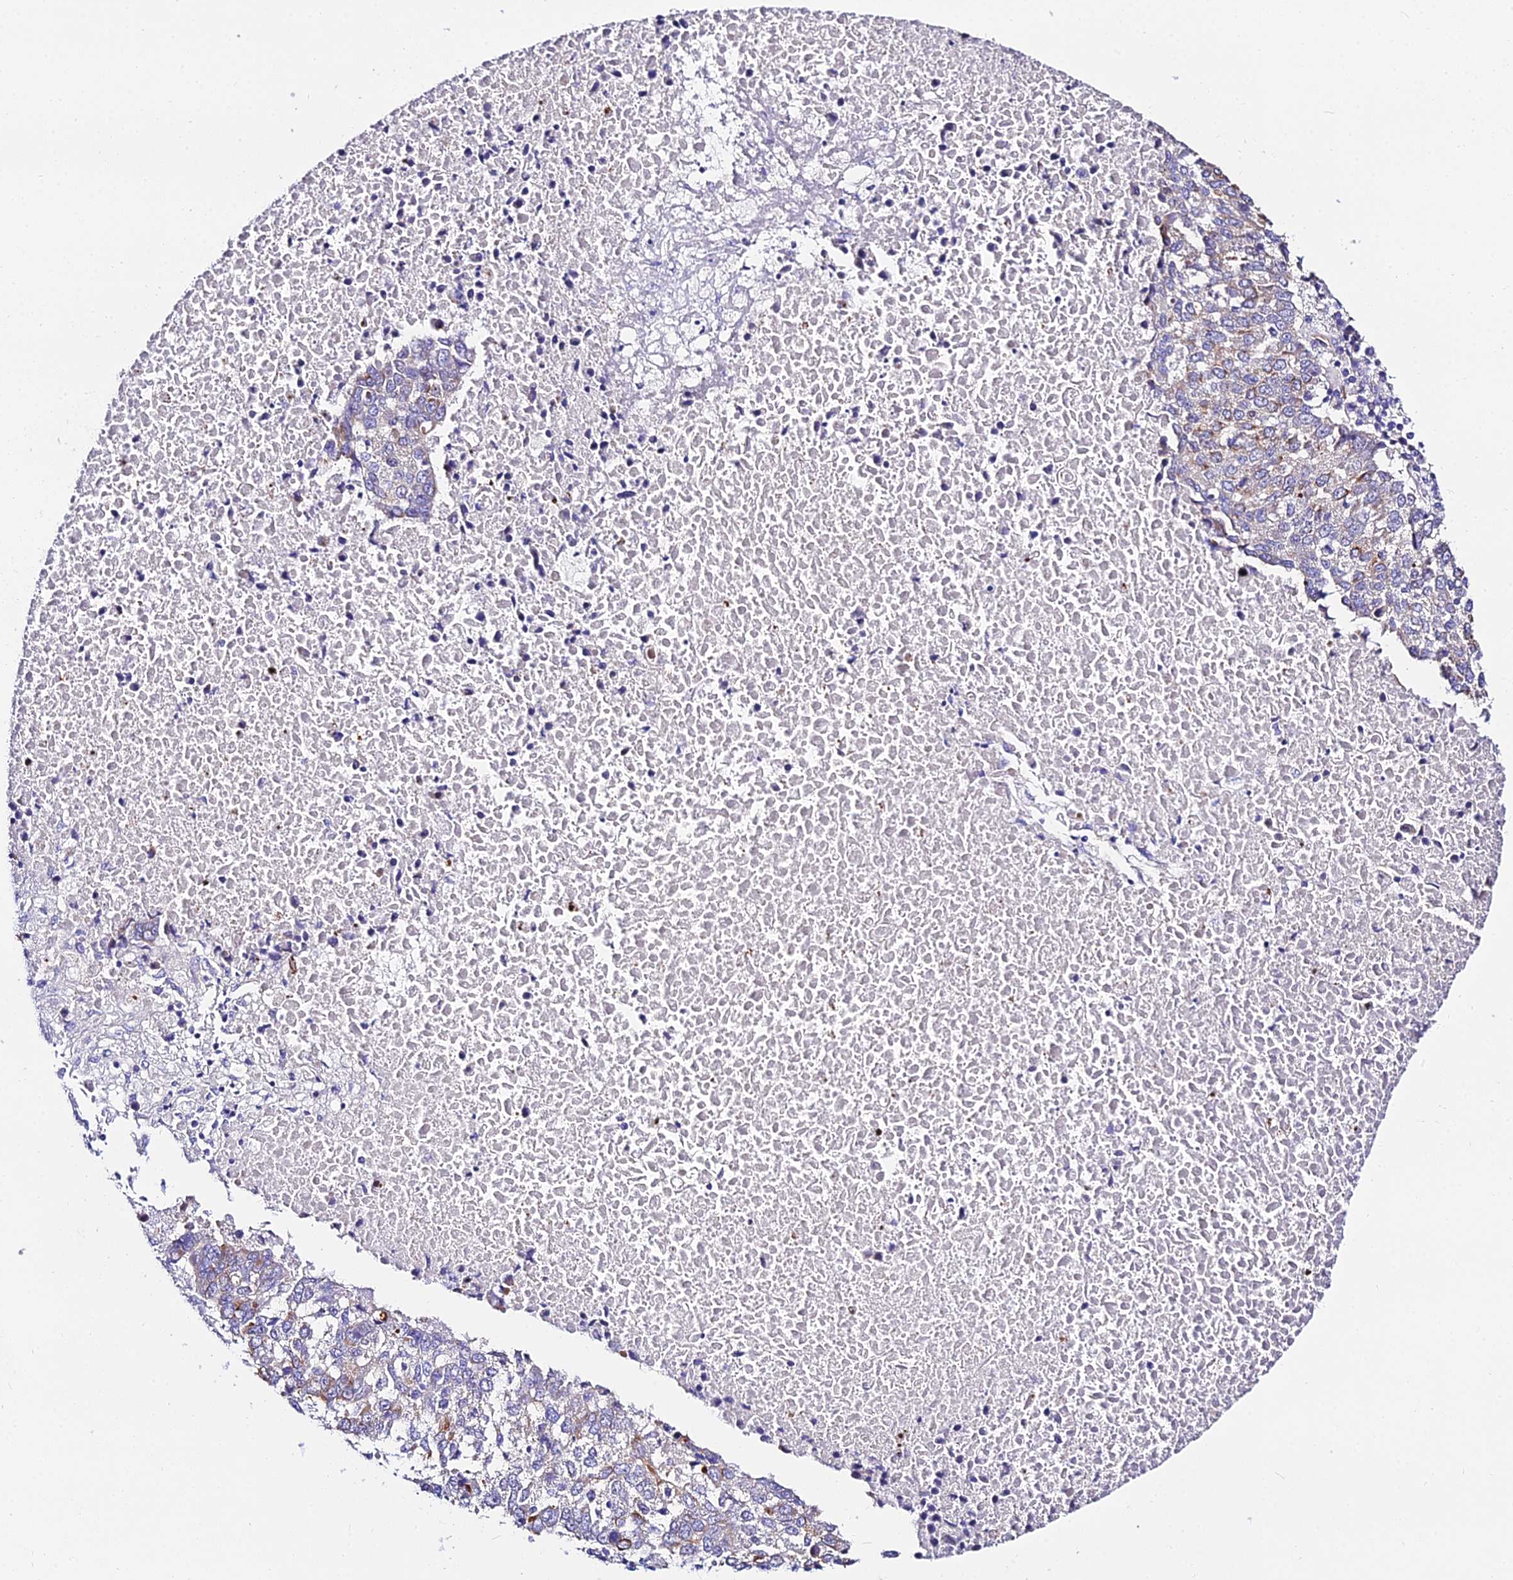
{"staining": {"intensity": "weak", "quantity": "<25%", "location": "cytoplasmic/membranous"}, "tissue": "lung cancer", "cell_type": "Tumor cells", "image_type": "cancer", "snomed": [{"axis": "morphology", "description": "Squamous cell carcinoma, NOS"}, {"axis": "topography", "description": "Lung"}], "caption": "Immunohistochemistry (IHC) image of neoplastic tissue: lung cancer stained with DAB demonstrates no significant protein staining in tumor cells.", "gene": "DAW1", "patient": {"sex": "male", "age": 73}}